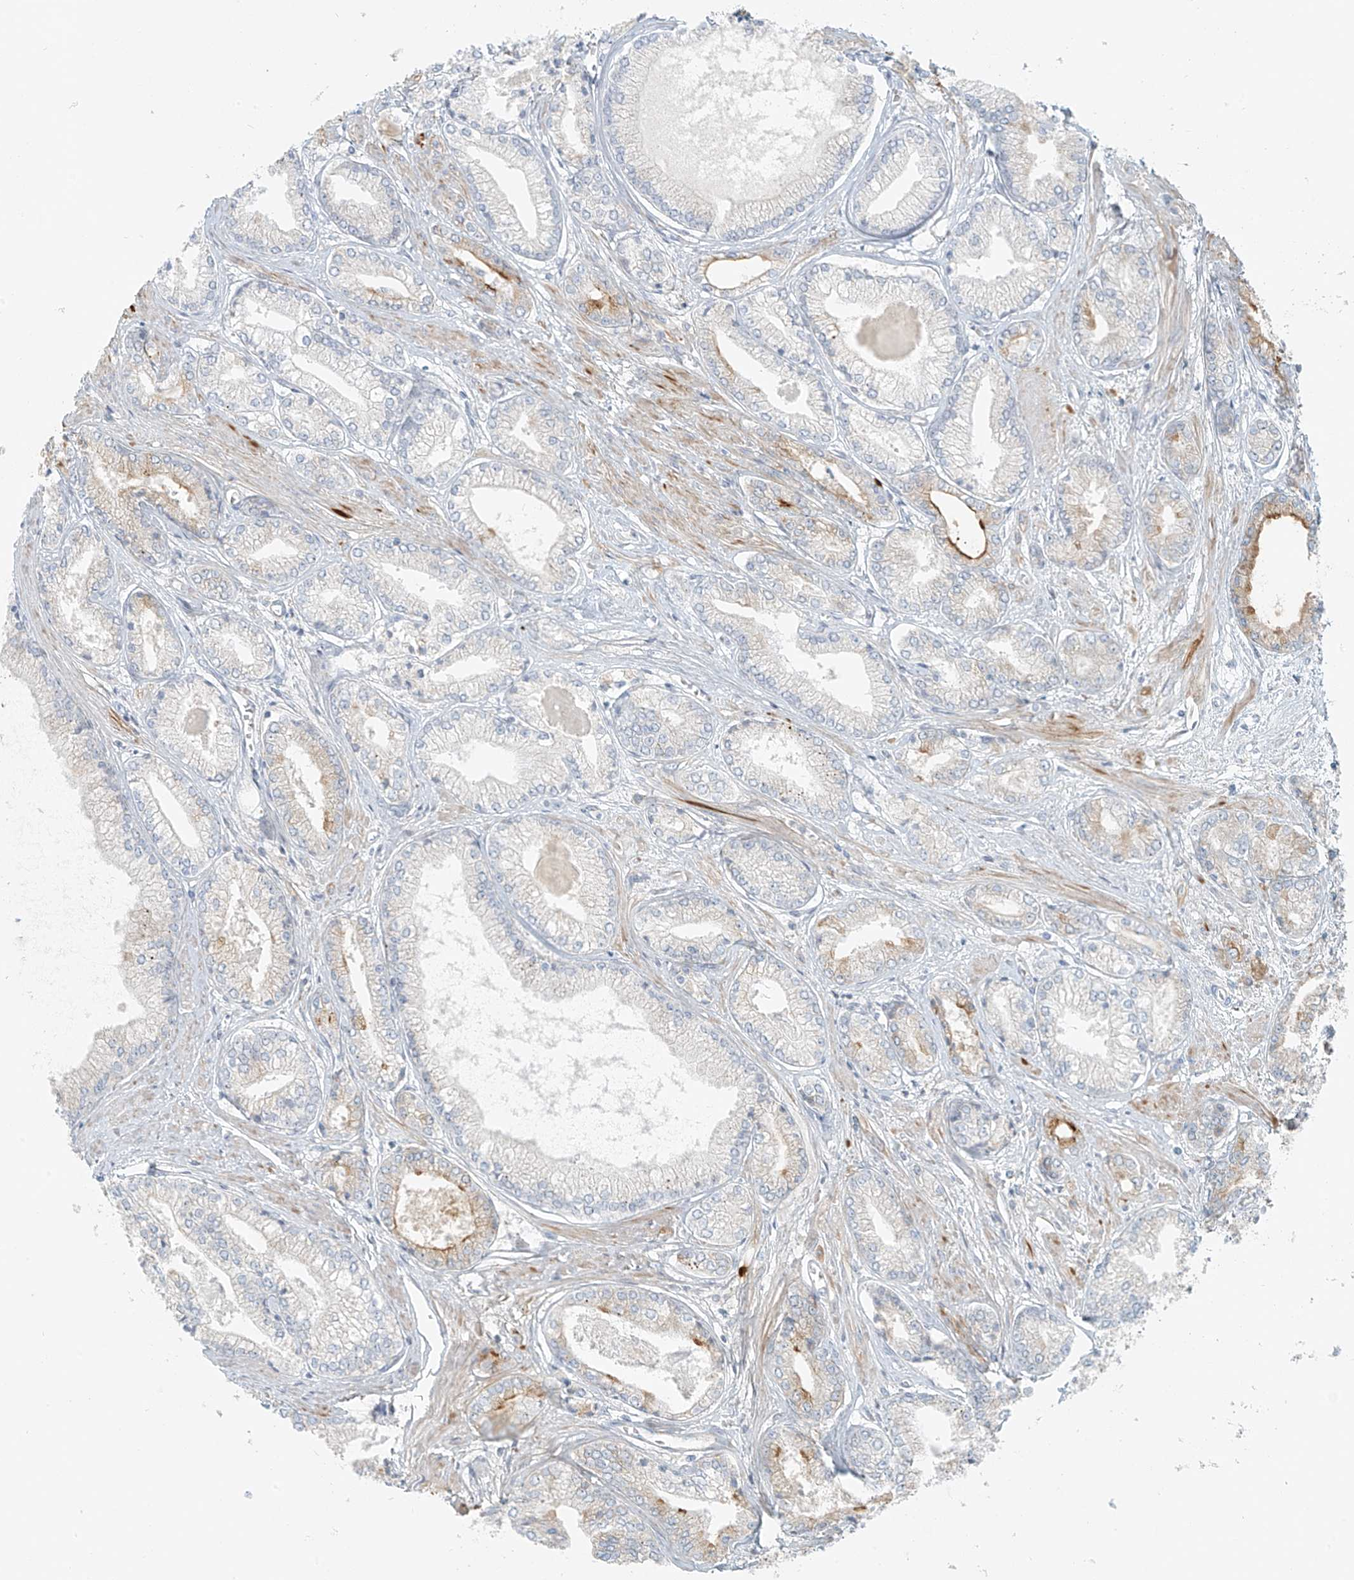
{"staining": {"intensity": "negative", "quantity": "none", "location": "none"}, "tissue": "prostate cancer", "cell_type": "Tumor cells", "image_type": "cancer", "snomed": [{"axis": "morphology", "description": "Adenocarcinoma, Low grade"}, {"axis": "topography", "description": "Prostate"}], "caption": "Protein analysis of prostate cancer (low-grade adenocarcinoma) exhibits no significant staining in tumor cells.", "gene": "UST", "patient": {"sex": "male", "age": 60}}